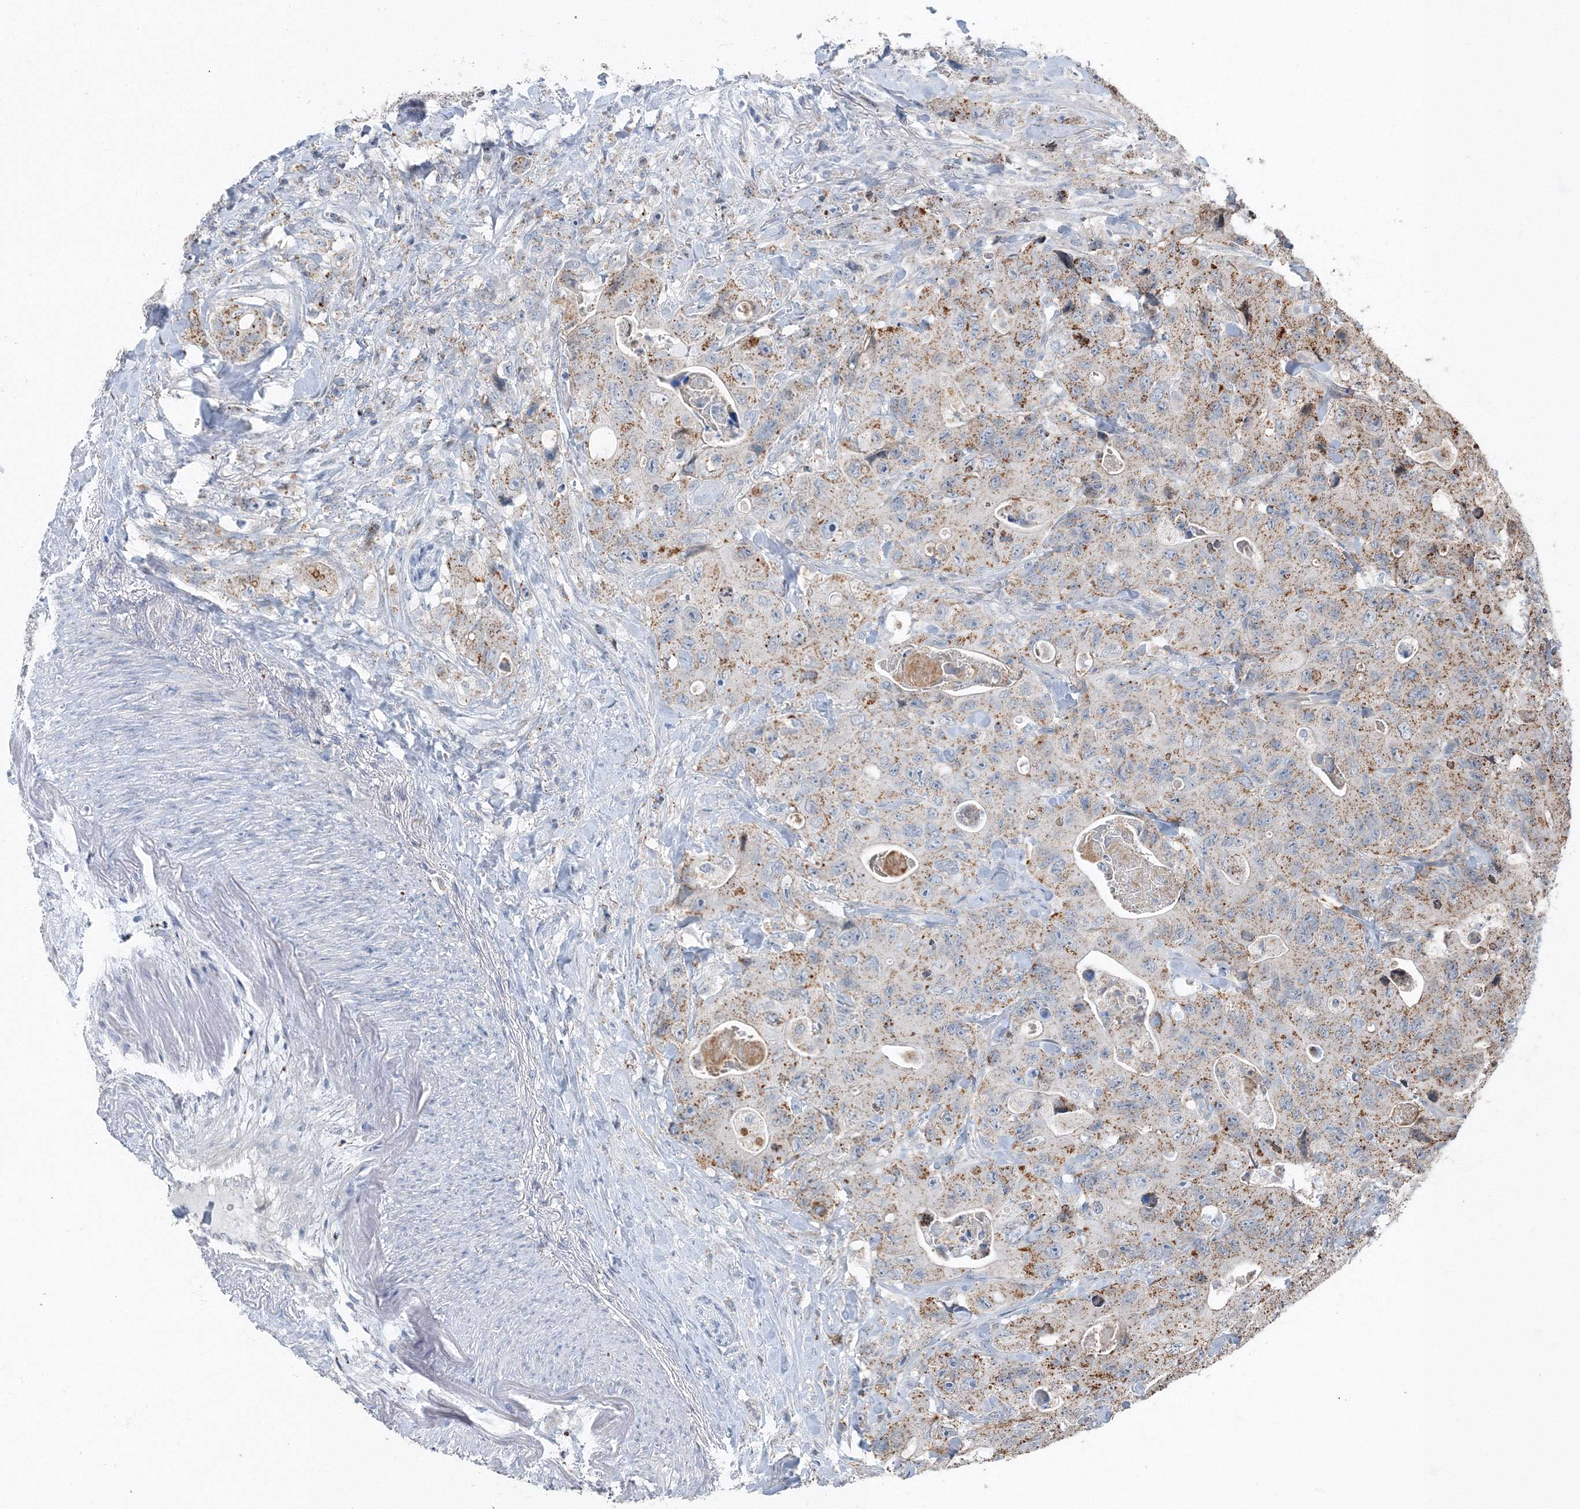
{"staining": {"intensity": "moderate", "quantity": ">75%", "location": "cytoplasmic/membranous"}, "tissue": "colorectal cancer", "cell_type": "Tumor cells", "image_type": "cancer", "snomed": [{"axis": "morphology", "description": "Adenocarcinoma, NOS"}, {"axis": "topography", "description": "Colon"}], "caption": "Immunohistochemistry (IHC) (DAB (3,3'-diaminobenzidine)) staining of colorectal cancer exhibits moderate cytoplasmic/membranous protein positivity in approximately >75% of tumor cells. Nuclei are stained in blue.", "gene": "AASDH", "patient": {"sex": "female", "age": 46}}